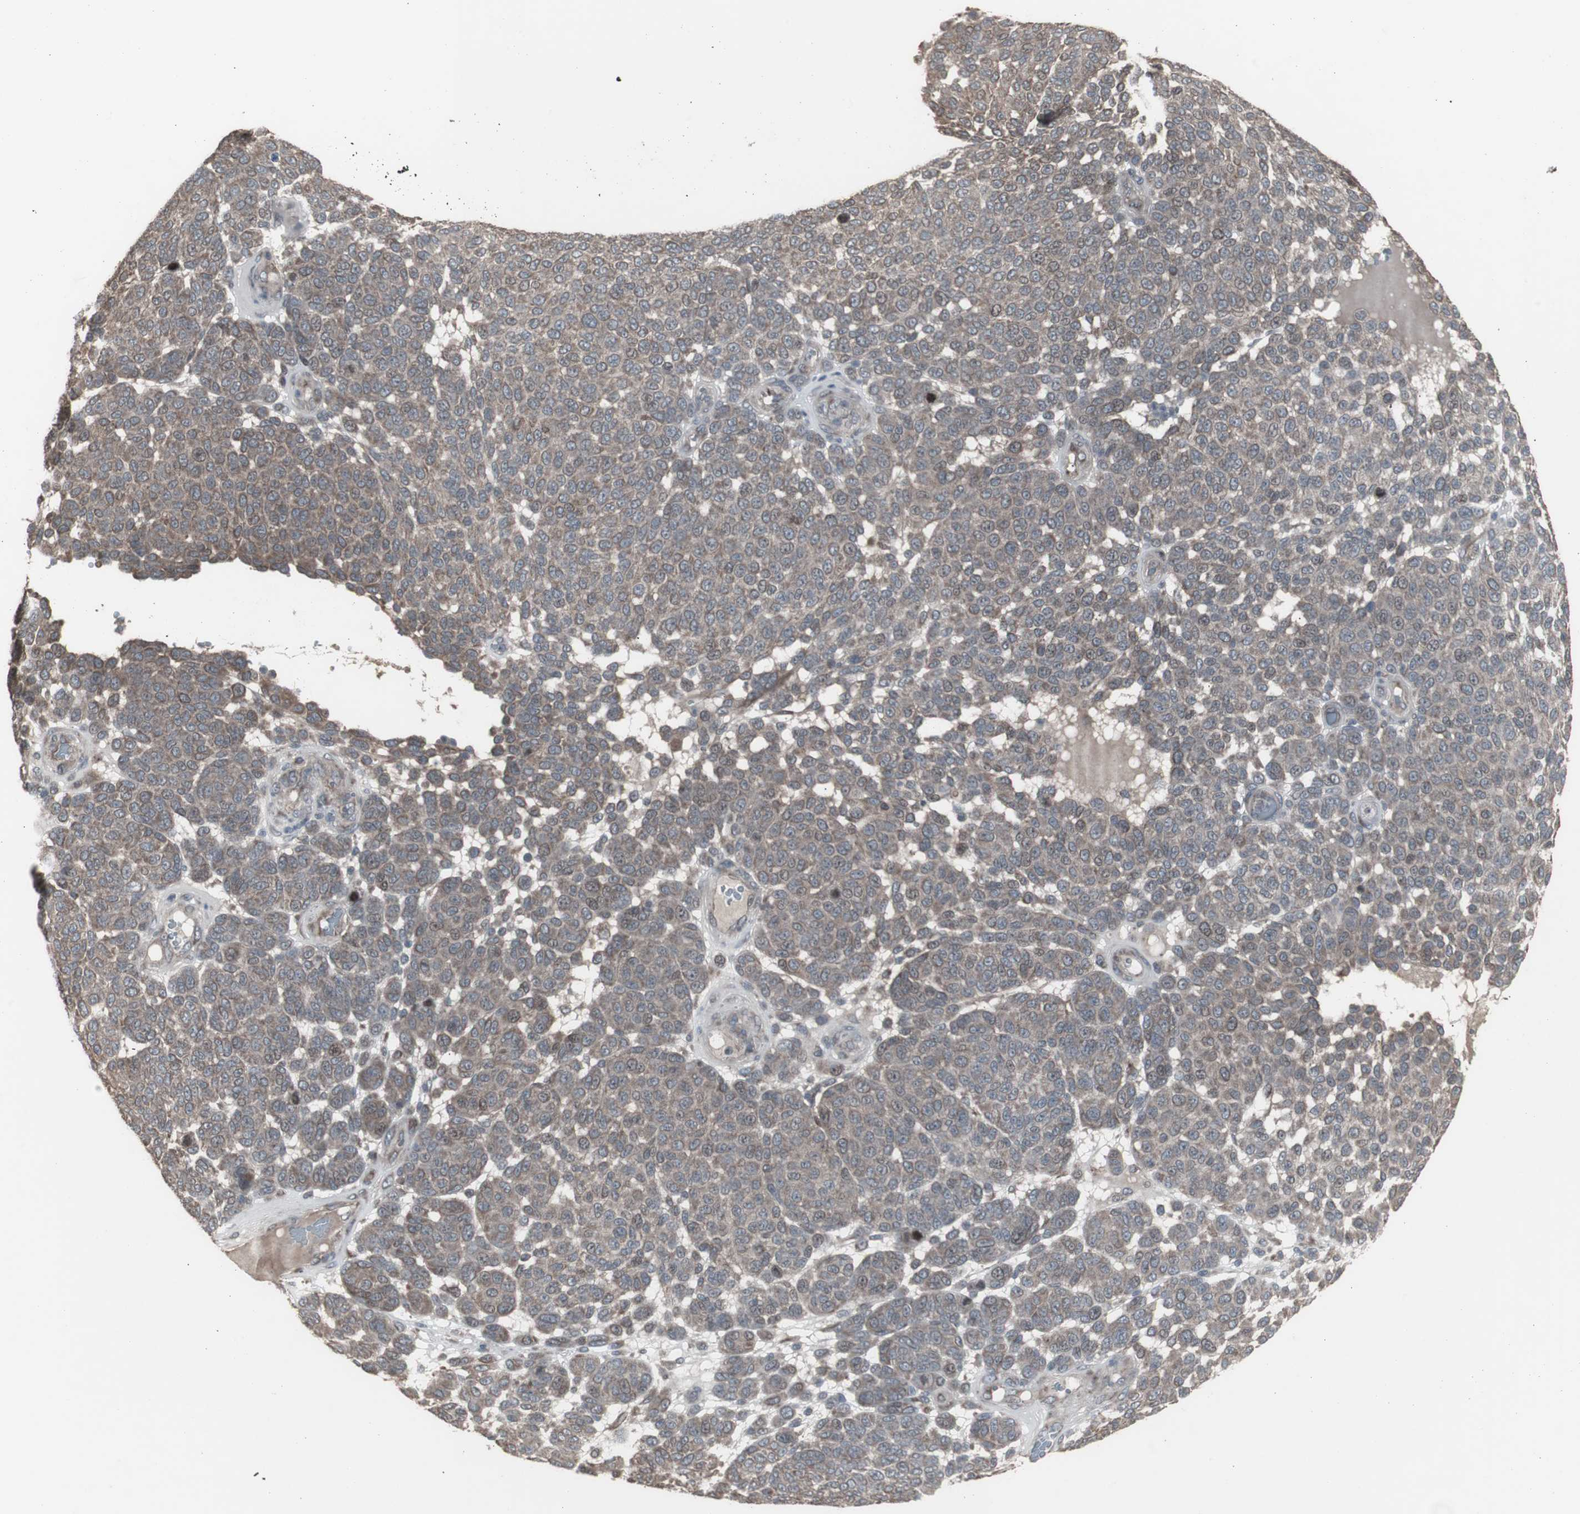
{"staining": {"intensity": "weak", "quantity": "<25%", "location": "cytoplasmic/membranous"}, "tissue": "melanoma", "cell_type": "Tumor cells", "image_type": "cancer", "snomed": [{"axis": "morphology", "description": "Malignant melanoma, NOS"}, {"axis": "topography", "description": "Skin"}], "caption": "IHC image of human melanoma stained for a protein (brown), which shows no positivity in tumor cells.", "gene": "SSTR2", "patient": {"sex": "male", "age": 59}}